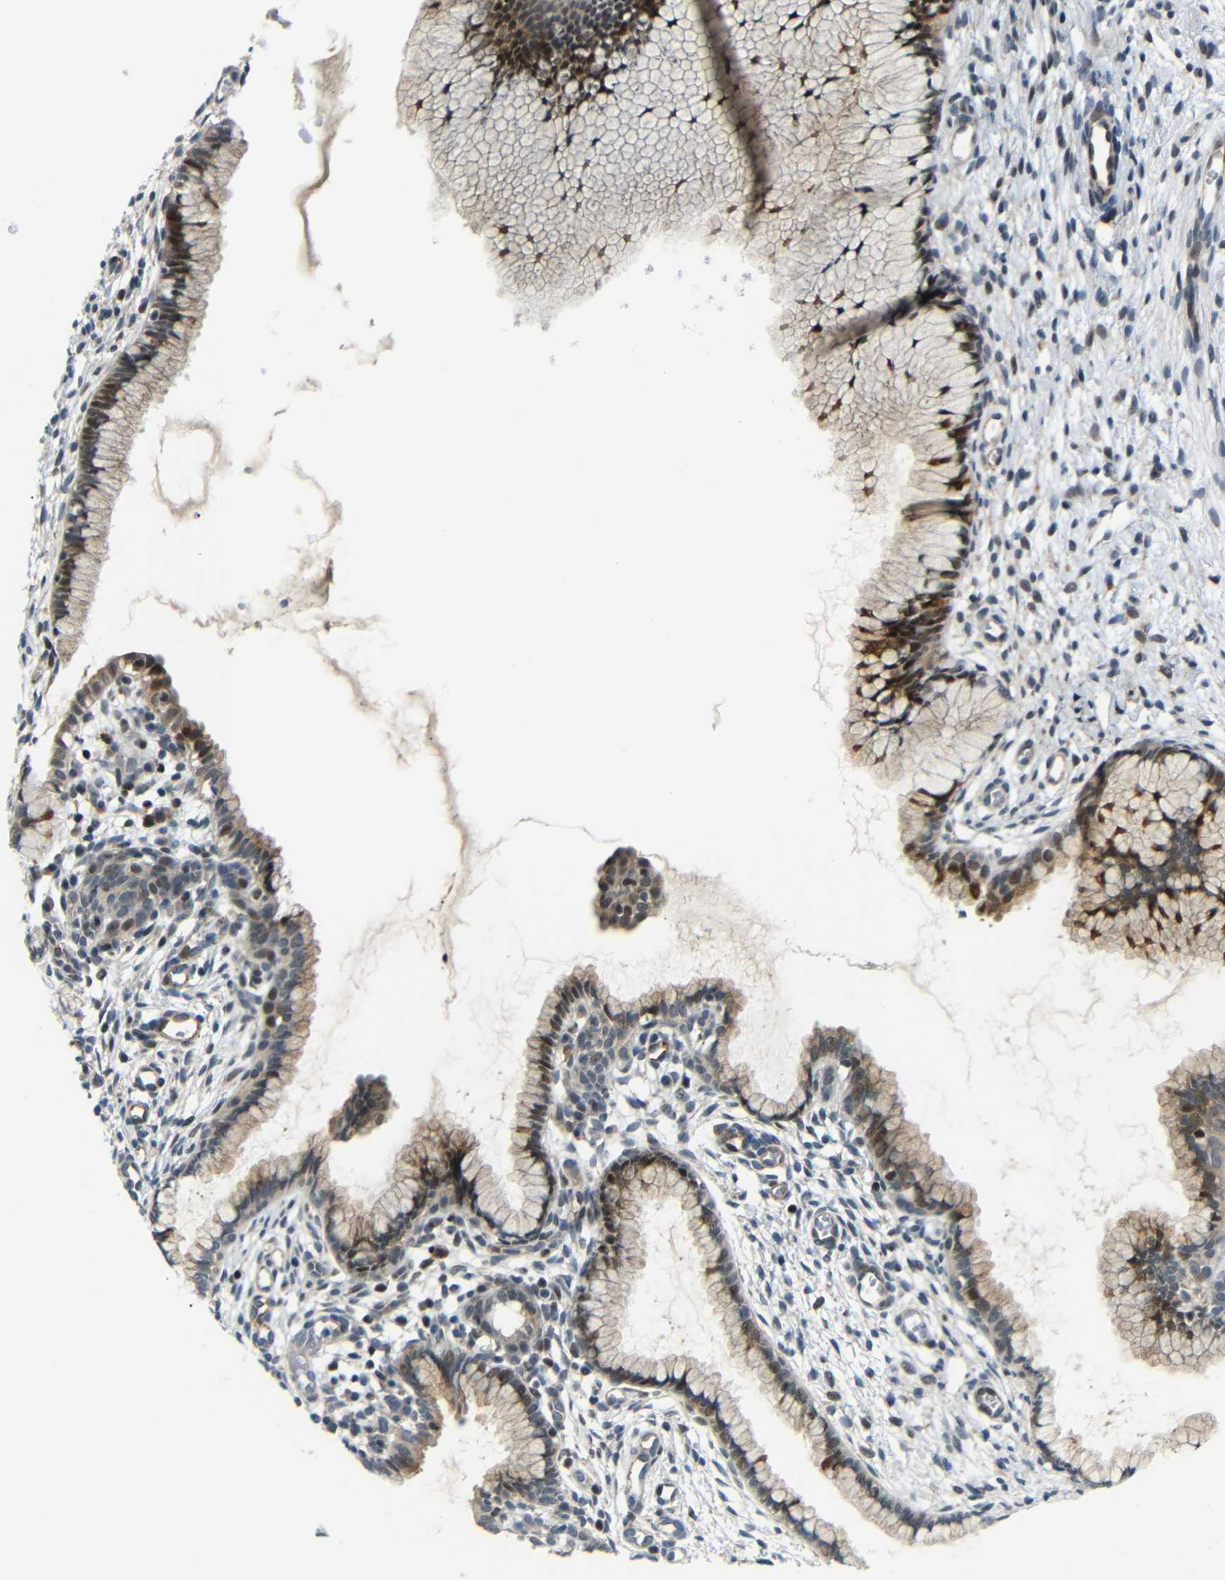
{"staining": {"intensity": "moderate", "quantity": ">75%", "location": "cytoplasmic/membranous,nuclear"}, "tissue": "cervix", "cell_type": "Glandular cells", "image_type": "normal", "snomed": [{"axis": "morphology", "description": "Normal tissue, NOS"}, {"axis": "topography", "description": "Cervix"}], "caption": "IHC of benign cervix displays medium levels of moderate cytoplasmic/membranous,nuclear staining in about >75% of glandular cells.", "gene": "SYDE1", "patient": {"sex": "female", "age": 65}}